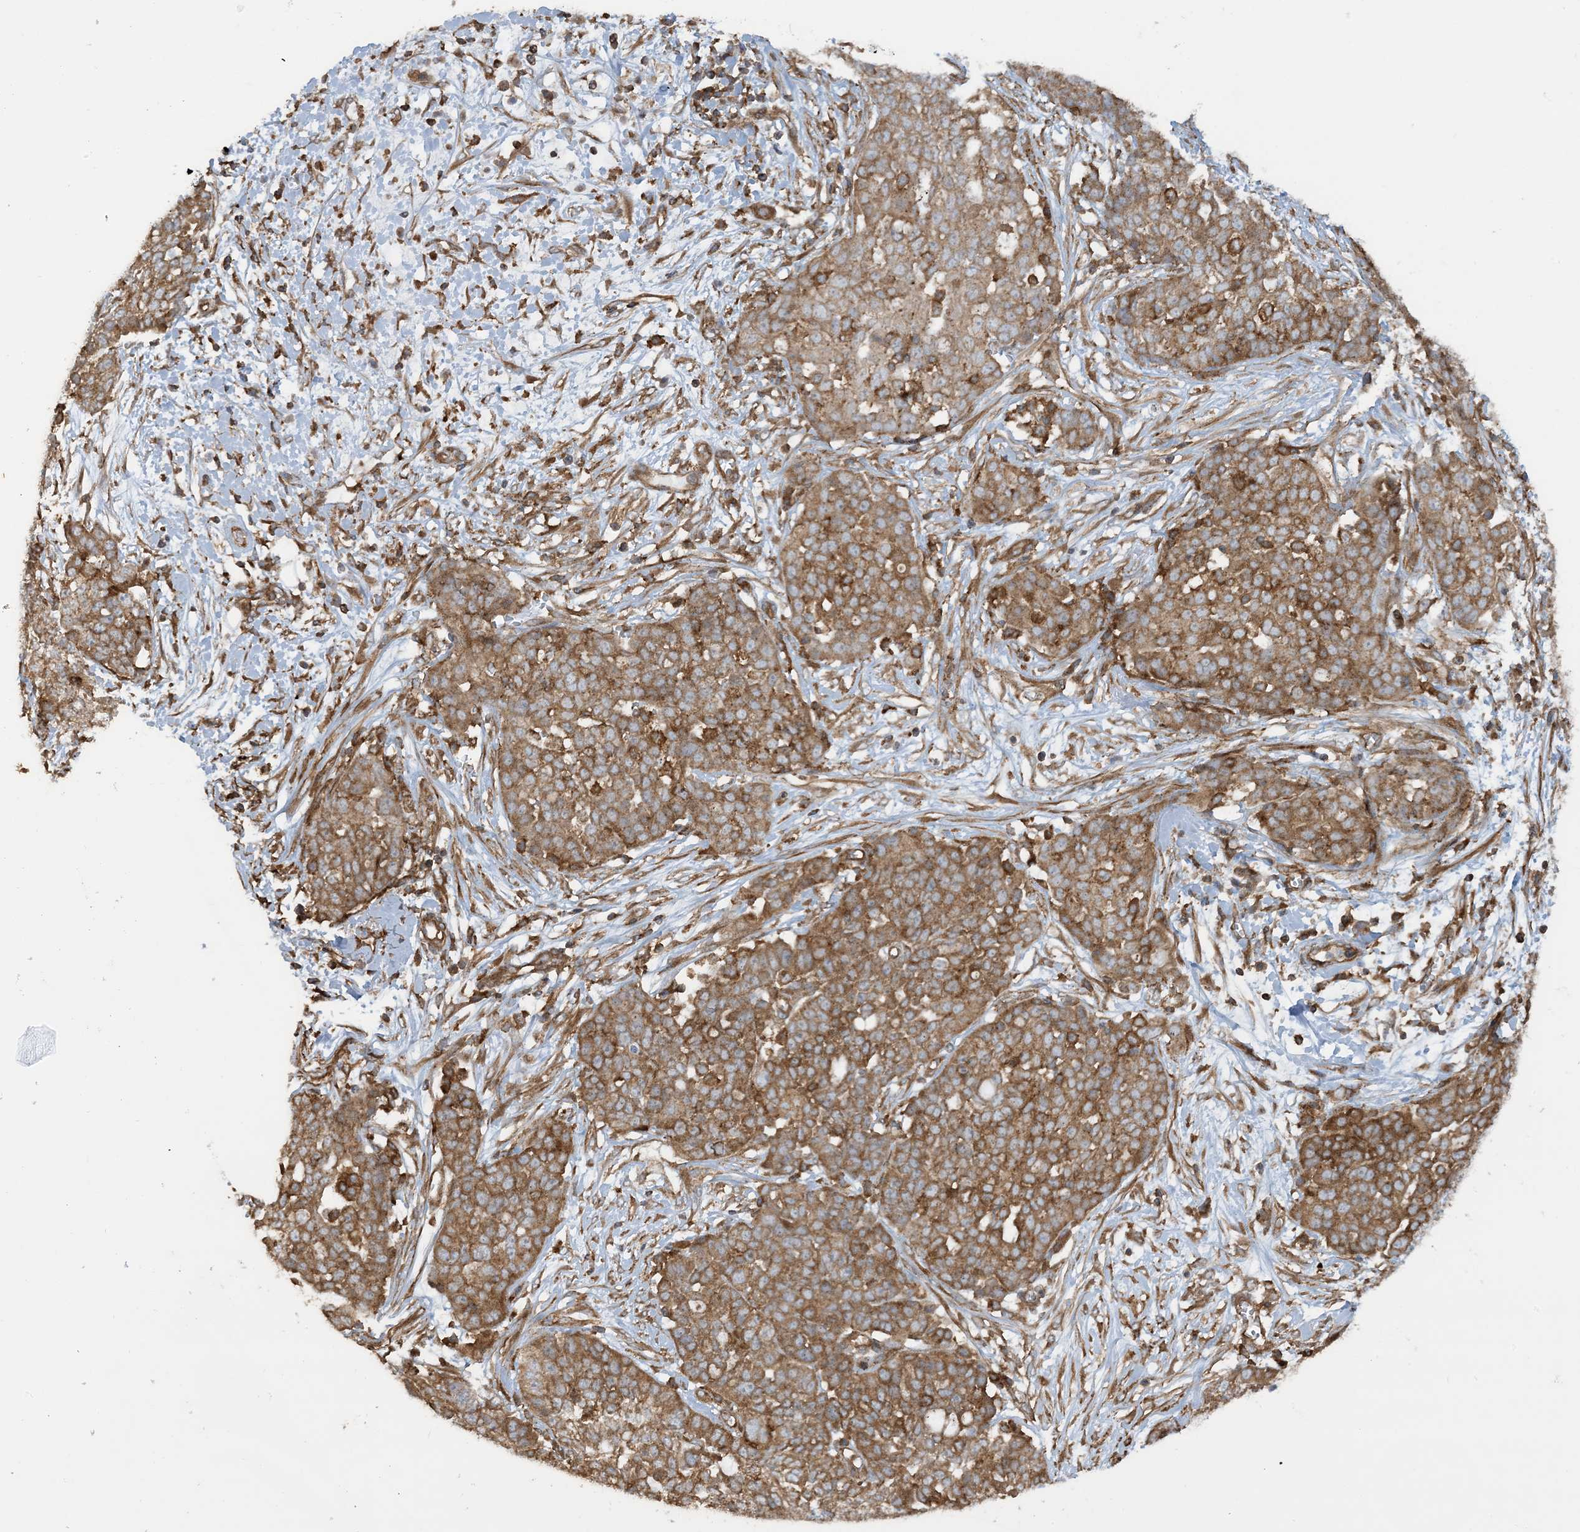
{"staining": {"intensity": "moderate", "quantity": ">75%", "location": "cytoplasmic/membranous"}, "tissue": "ovarian cancer", "cell_type": "Tumor cells", "image_type": "cancer", "snomed": [{"axis": "morphology", "description": "Cystadenocarcinoma, serous, NOS"}, {"axis": "topography", "description": "Soft tissue"}, {"axis": "topography", "description": "Ovary"}], "caption": "Ovarian serous cystadenocarcinoma stained with immunohistochemistry displays moderate cytoplasmic/membranous positivity in approximately >75% of tumor cells.", "gene": "STAM2", "patient": {"sex": "female", "age": 57}}